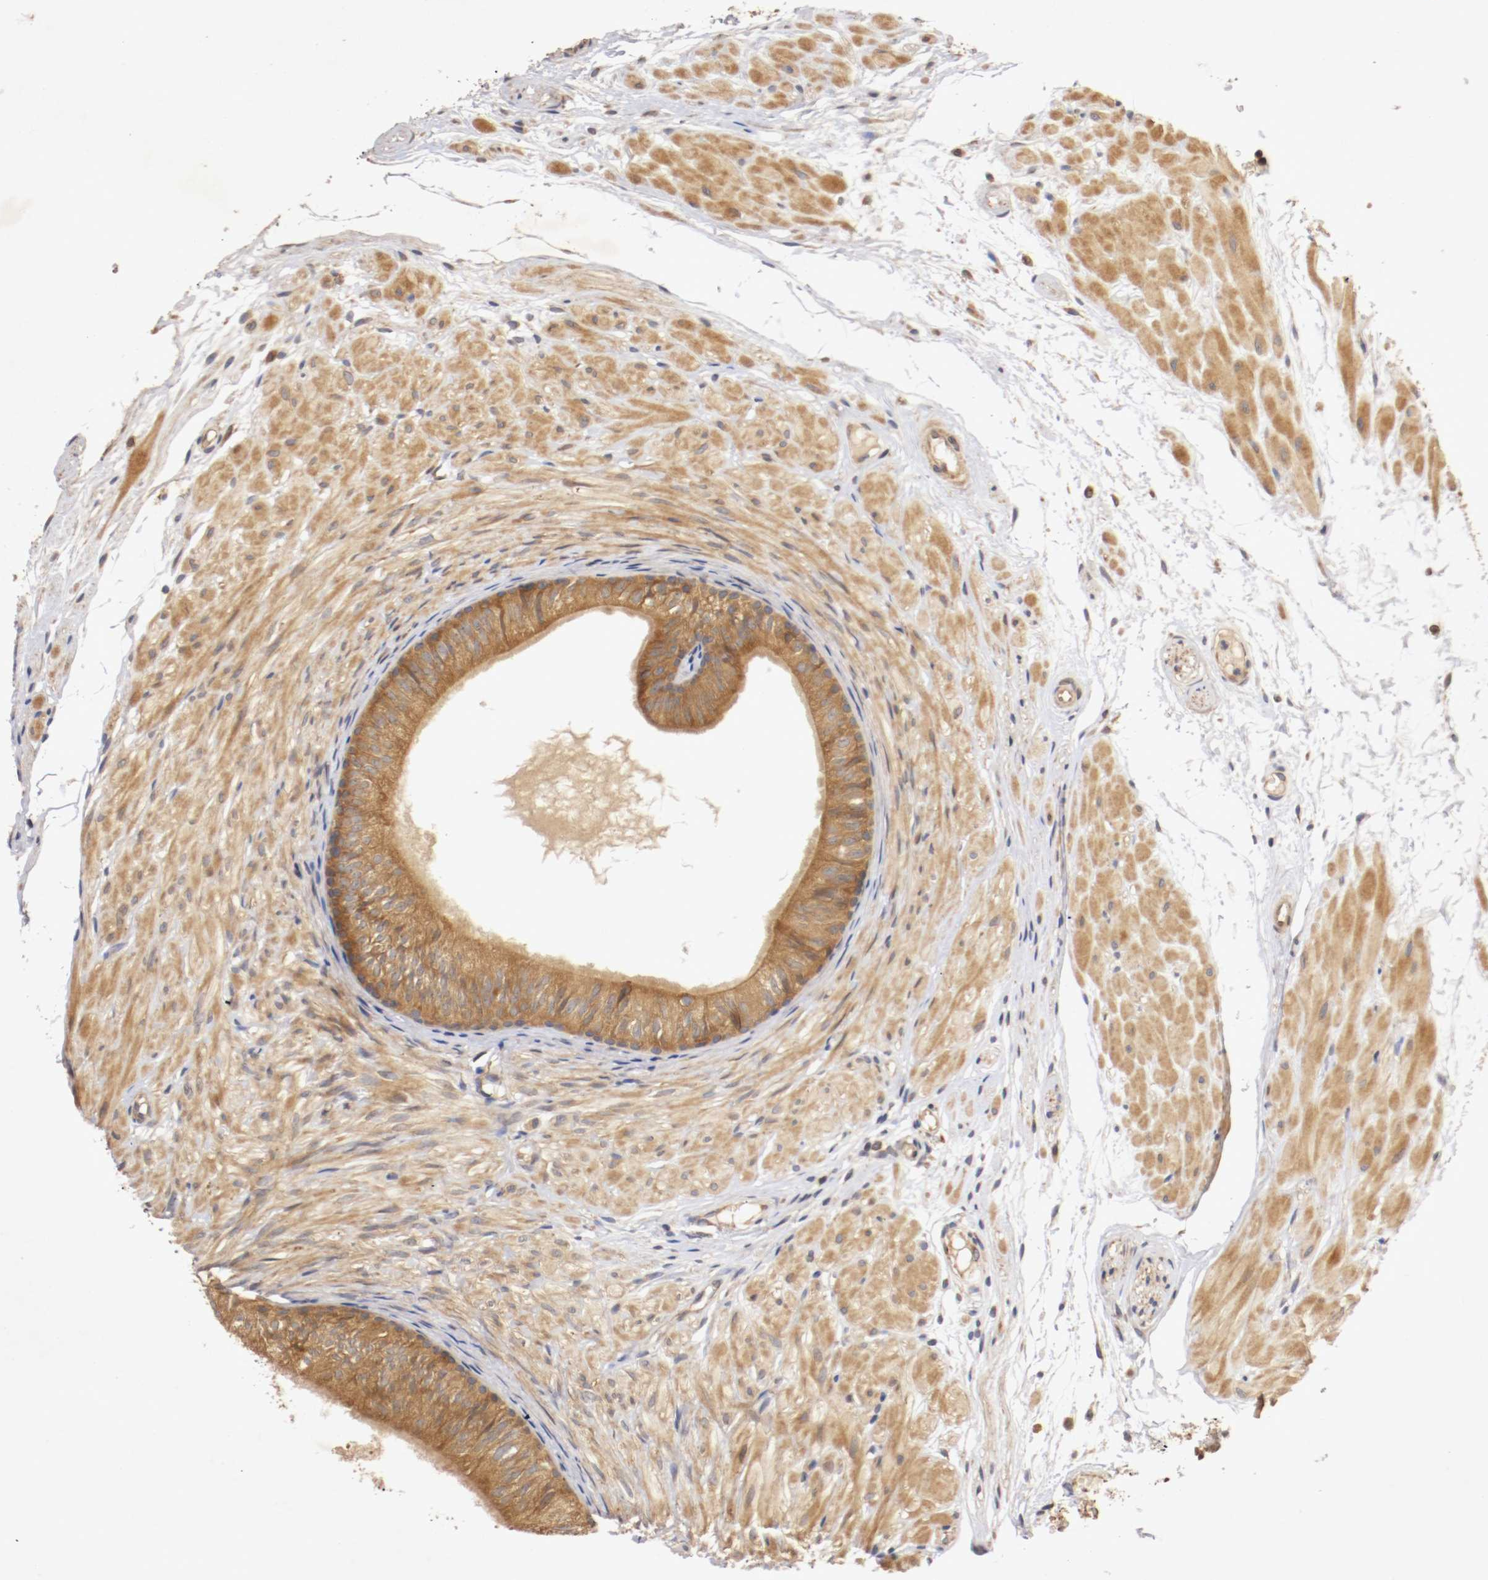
{"staining": {"intensity": "strong", "quantity": ">75%", "location": "cytoplasmic/membranous"}, "tissue": "epididymis", "cell_type": "Glandular cells", "image_type": "normal", "snomed": [{"axis": "morphology", "description": "Normal tissue, NOS"}, {"axis": "morphology", "description": "Atrophy, NOS"}, {"axis": "topography", "description": "Testis"}, {"axis": "topography", "description": "Epididymis"}], "caption": "Immunohistochemistry (DAB) staining of normal epididymis displays strong cytoplasmic/membranous protein staining in approximately >75% of glandular cells. (Brightfield microscopy of DAB IHC at high magnification).", "gene": "VEZT", "patient": {"sex": "male", "age": 18}}